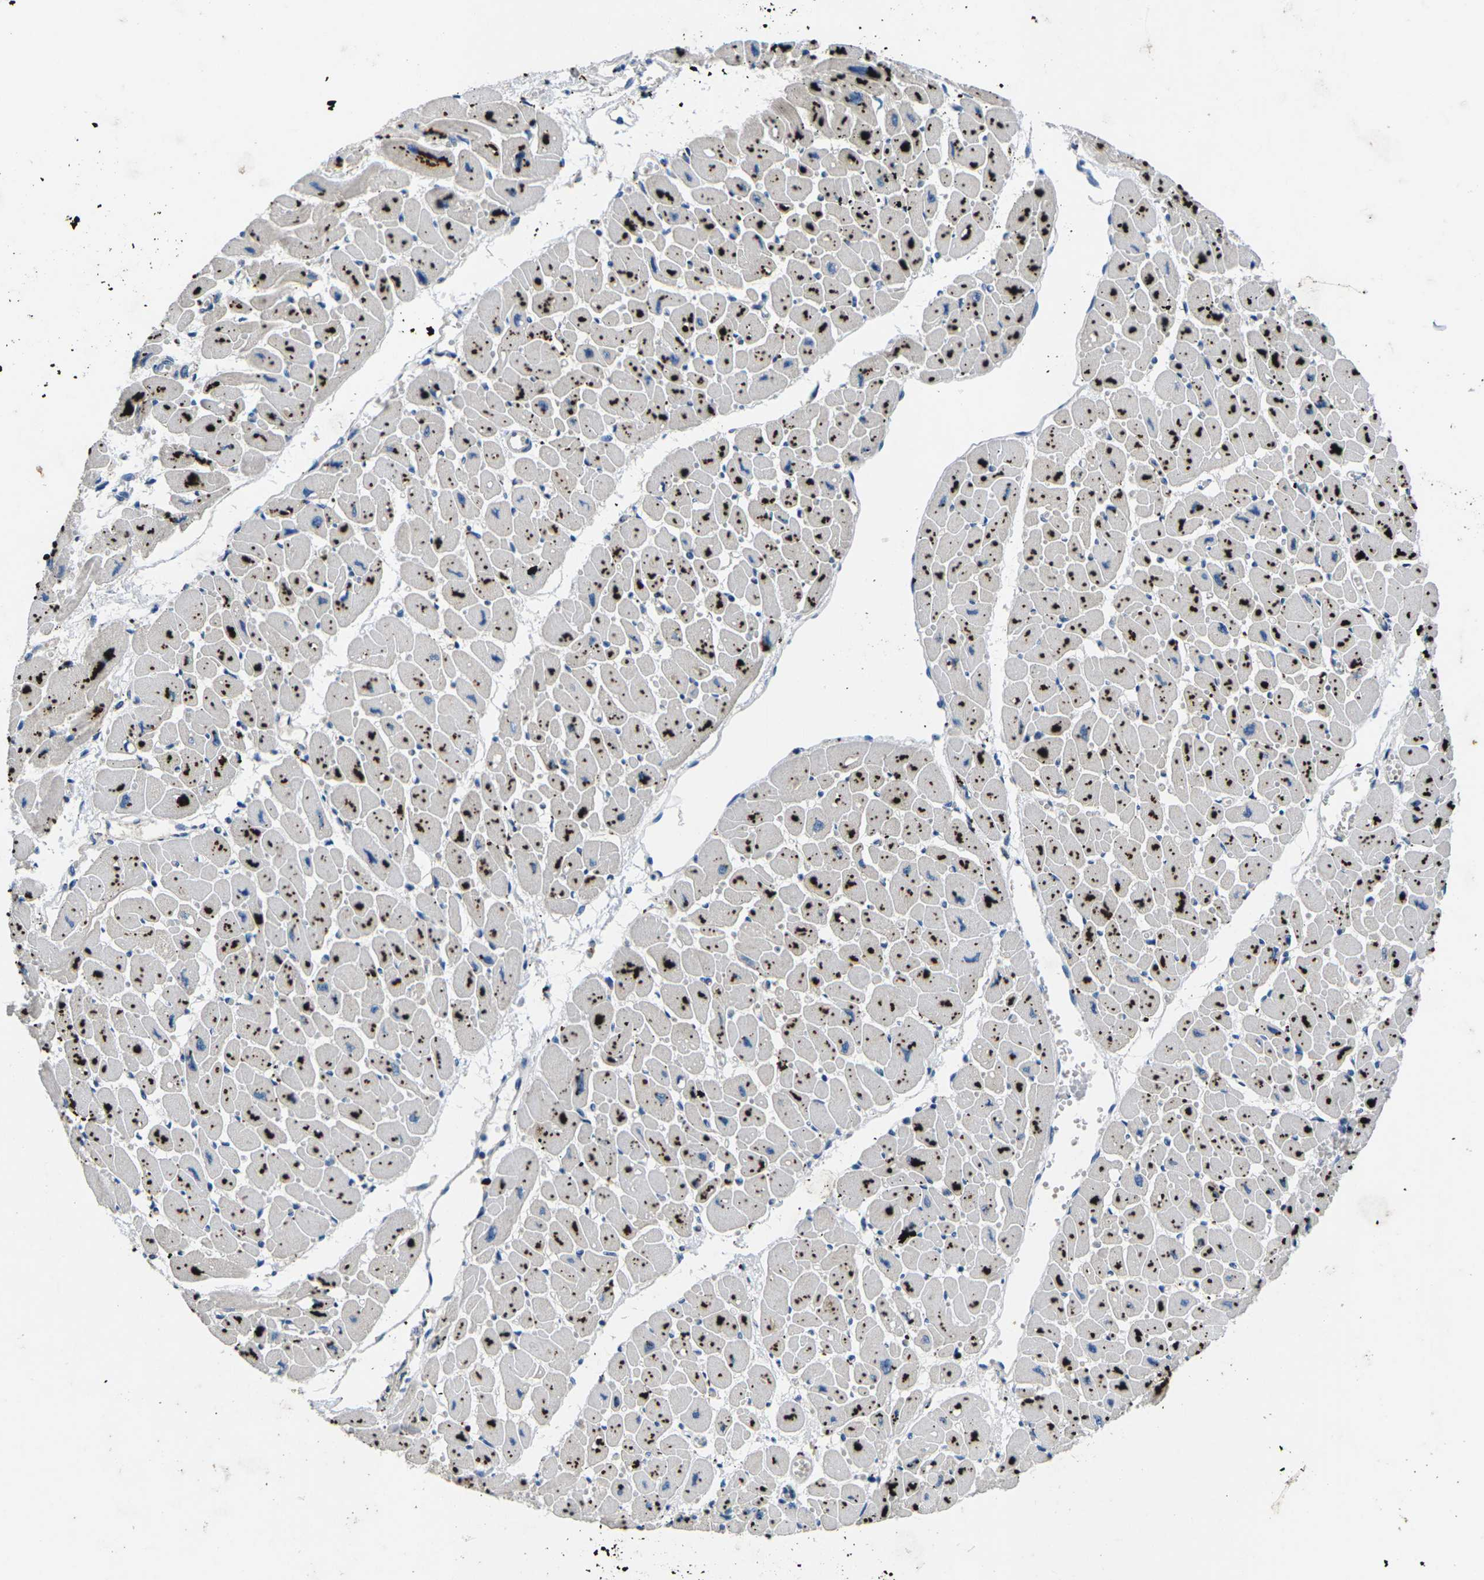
{"staining": {"intensity": "moderate", "quantity": ">75%", "location": "cytoplasmic/membranous"}, "tissue": "heart muscle", "cell_type": "Cardiomyocytes", "image_type": "normal", "snomed": [{"axis": "morphology", "description": "Normal tissue, NOS"}, {"axis": "topography", "description": "Heart"}], "caption": "High-power microscopy captured an immunohistochemistry (IHC) photomicrograph of unremarkable heart muscle, revealing moderate cytoplasmic/membranous staining in about >75% of cardiomyocytes.", "gene": "PDCD6IP", "patient": {"sex": "female", "age": 54}}